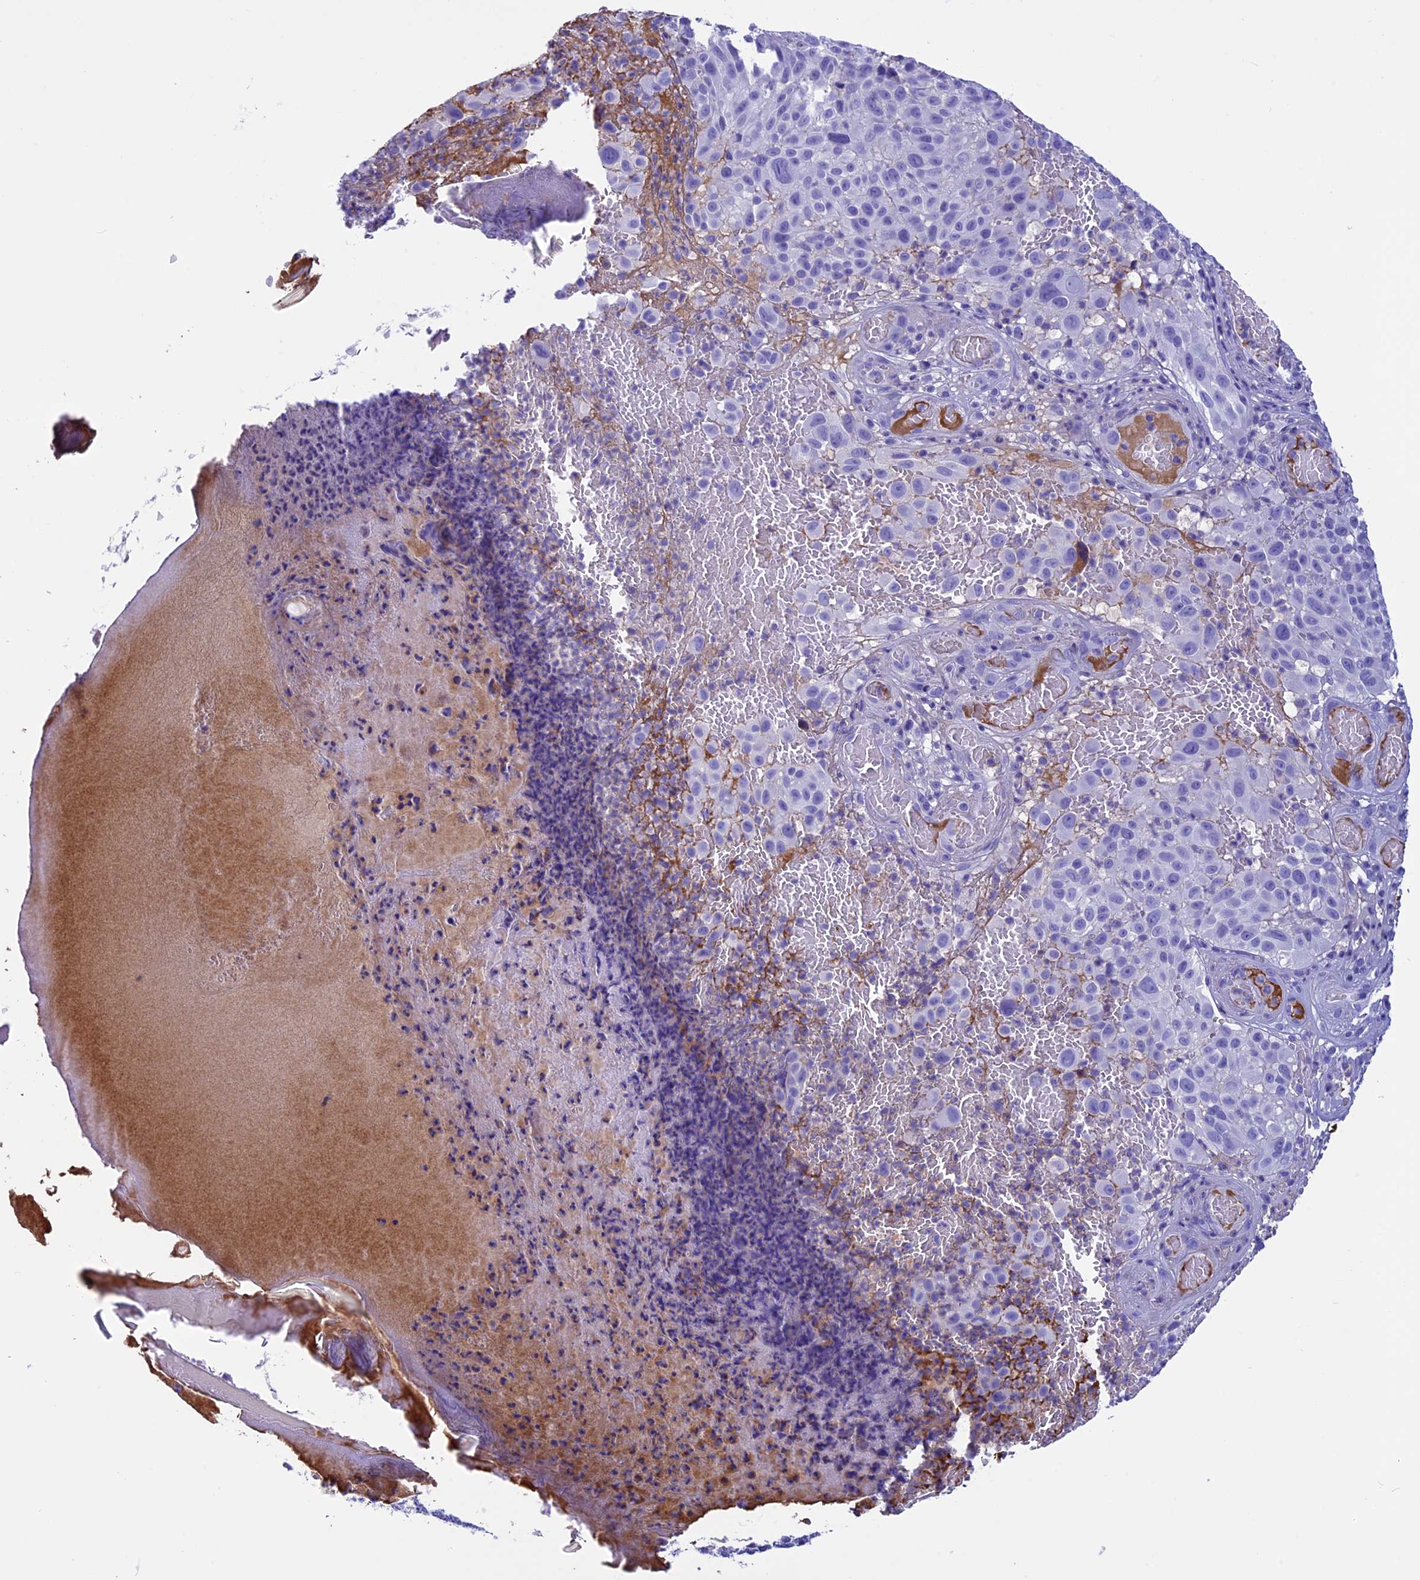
{"staining": {"intensity": "negative", "quantity": "none", "location": "none"}, "tissue": "melanoma", "cell_type": "Tumor cells", "image_type": "cancer", "snomed": [{"axis": "morphology", "description": "Malignant melanoma, NOS"}, {"axis": "topography", "description": "Skin"}], "caption": "Tumor cells show no significant protein staining in melanoma.", "gene": "IGSF6", "patient": {"sex": "male", "age": 83}}